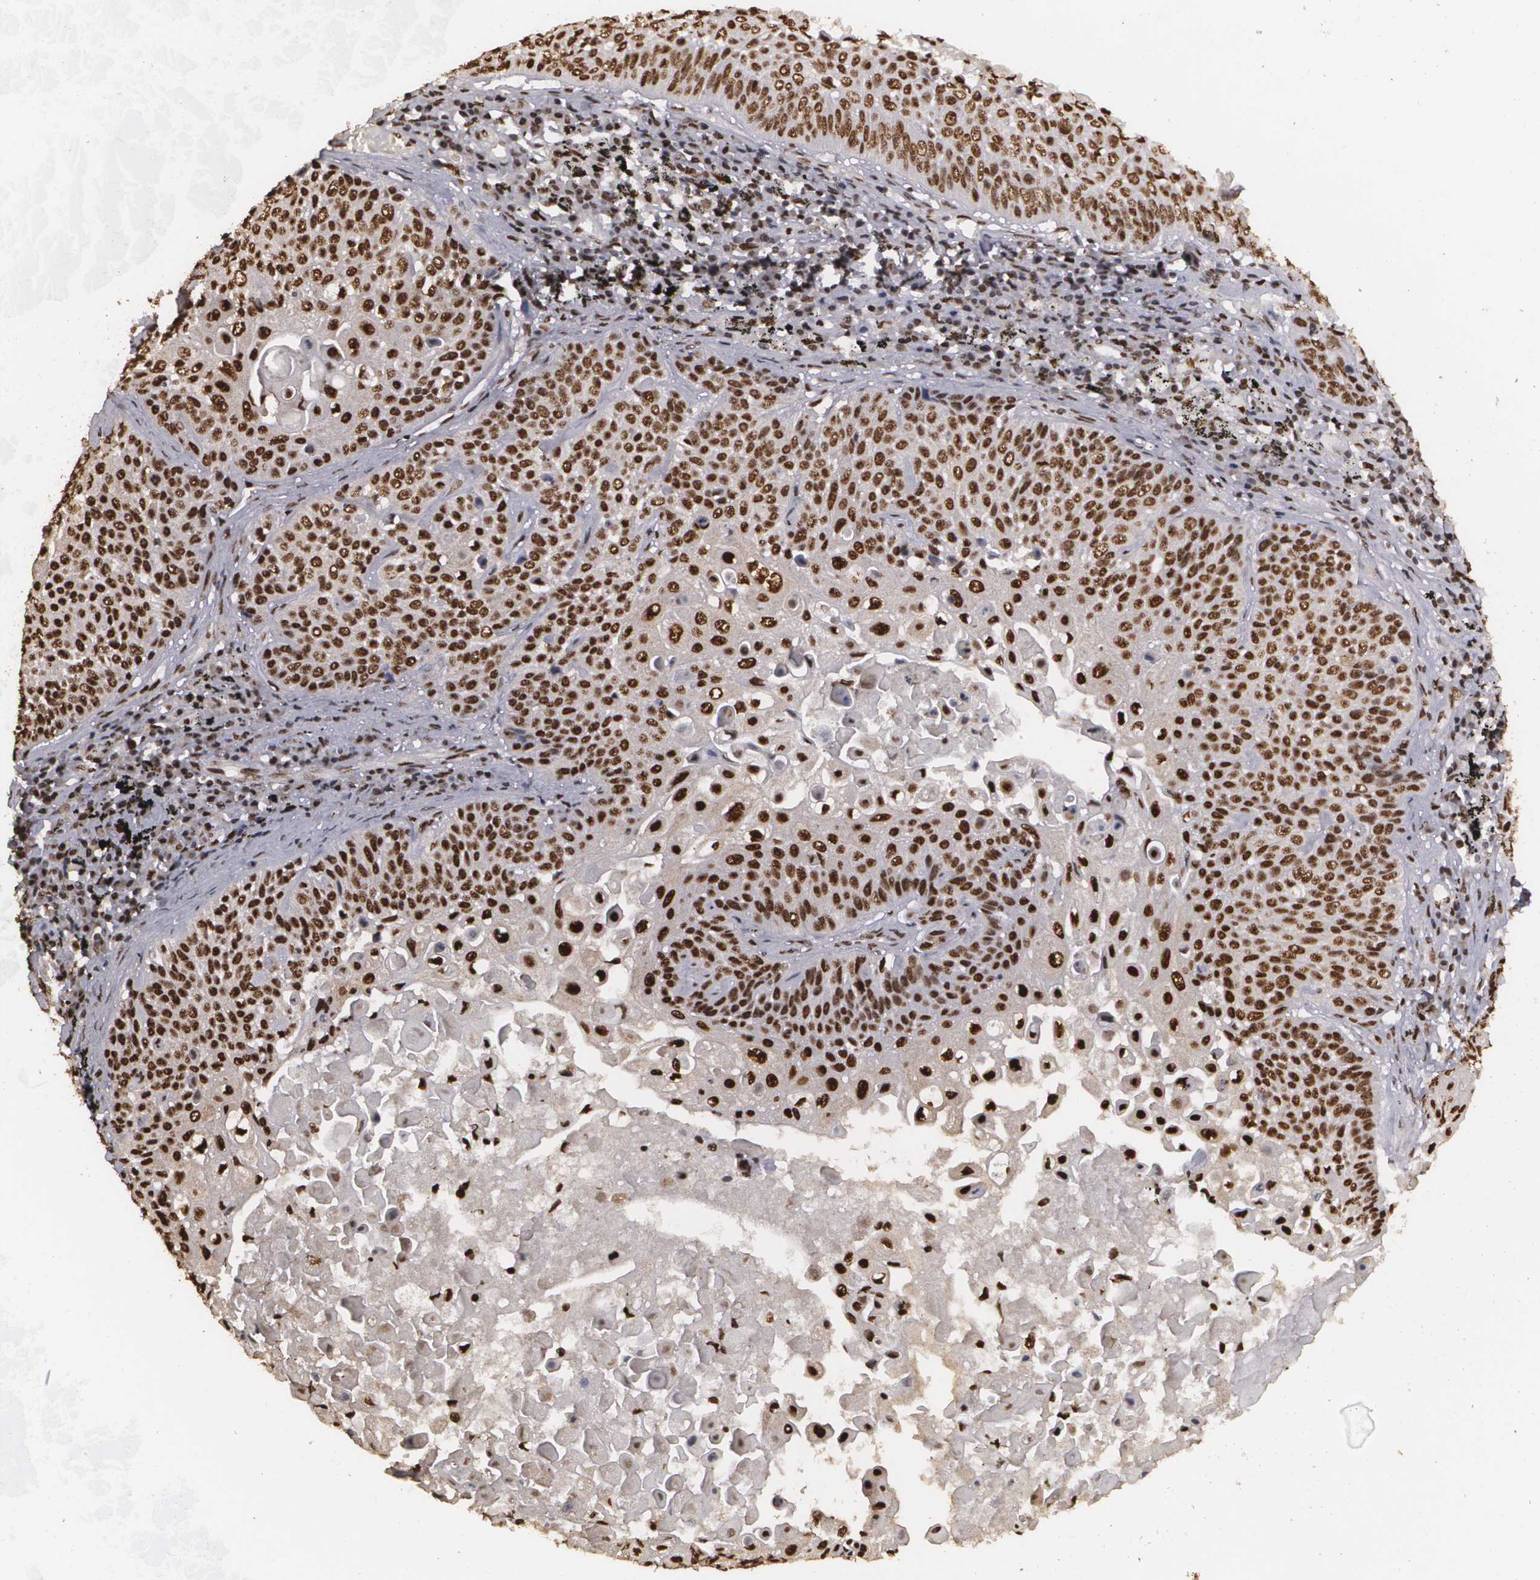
{"staining": {"intensity": "strong", "quantity": ">75%", "location": "nuclear"}, "tissue": "lung cancer", "cell_type": "Tumor cells", "image_type": "cancer", "snomed": [{"axis": "morphology", "description": "Adenocarcinoma, NOS"}, {"axis": "topography", "description": "Lung"}], "caption": "This micrograph displays lung cancer (adenocarcinoma) stained with IHC to label a protein in brown. The nuclear of tumor cells show strong positivity for the protein. Nuclei are counter-stained blue.", "gene": "RCOR1", "patient": {"sex": "male", "age": 60}}